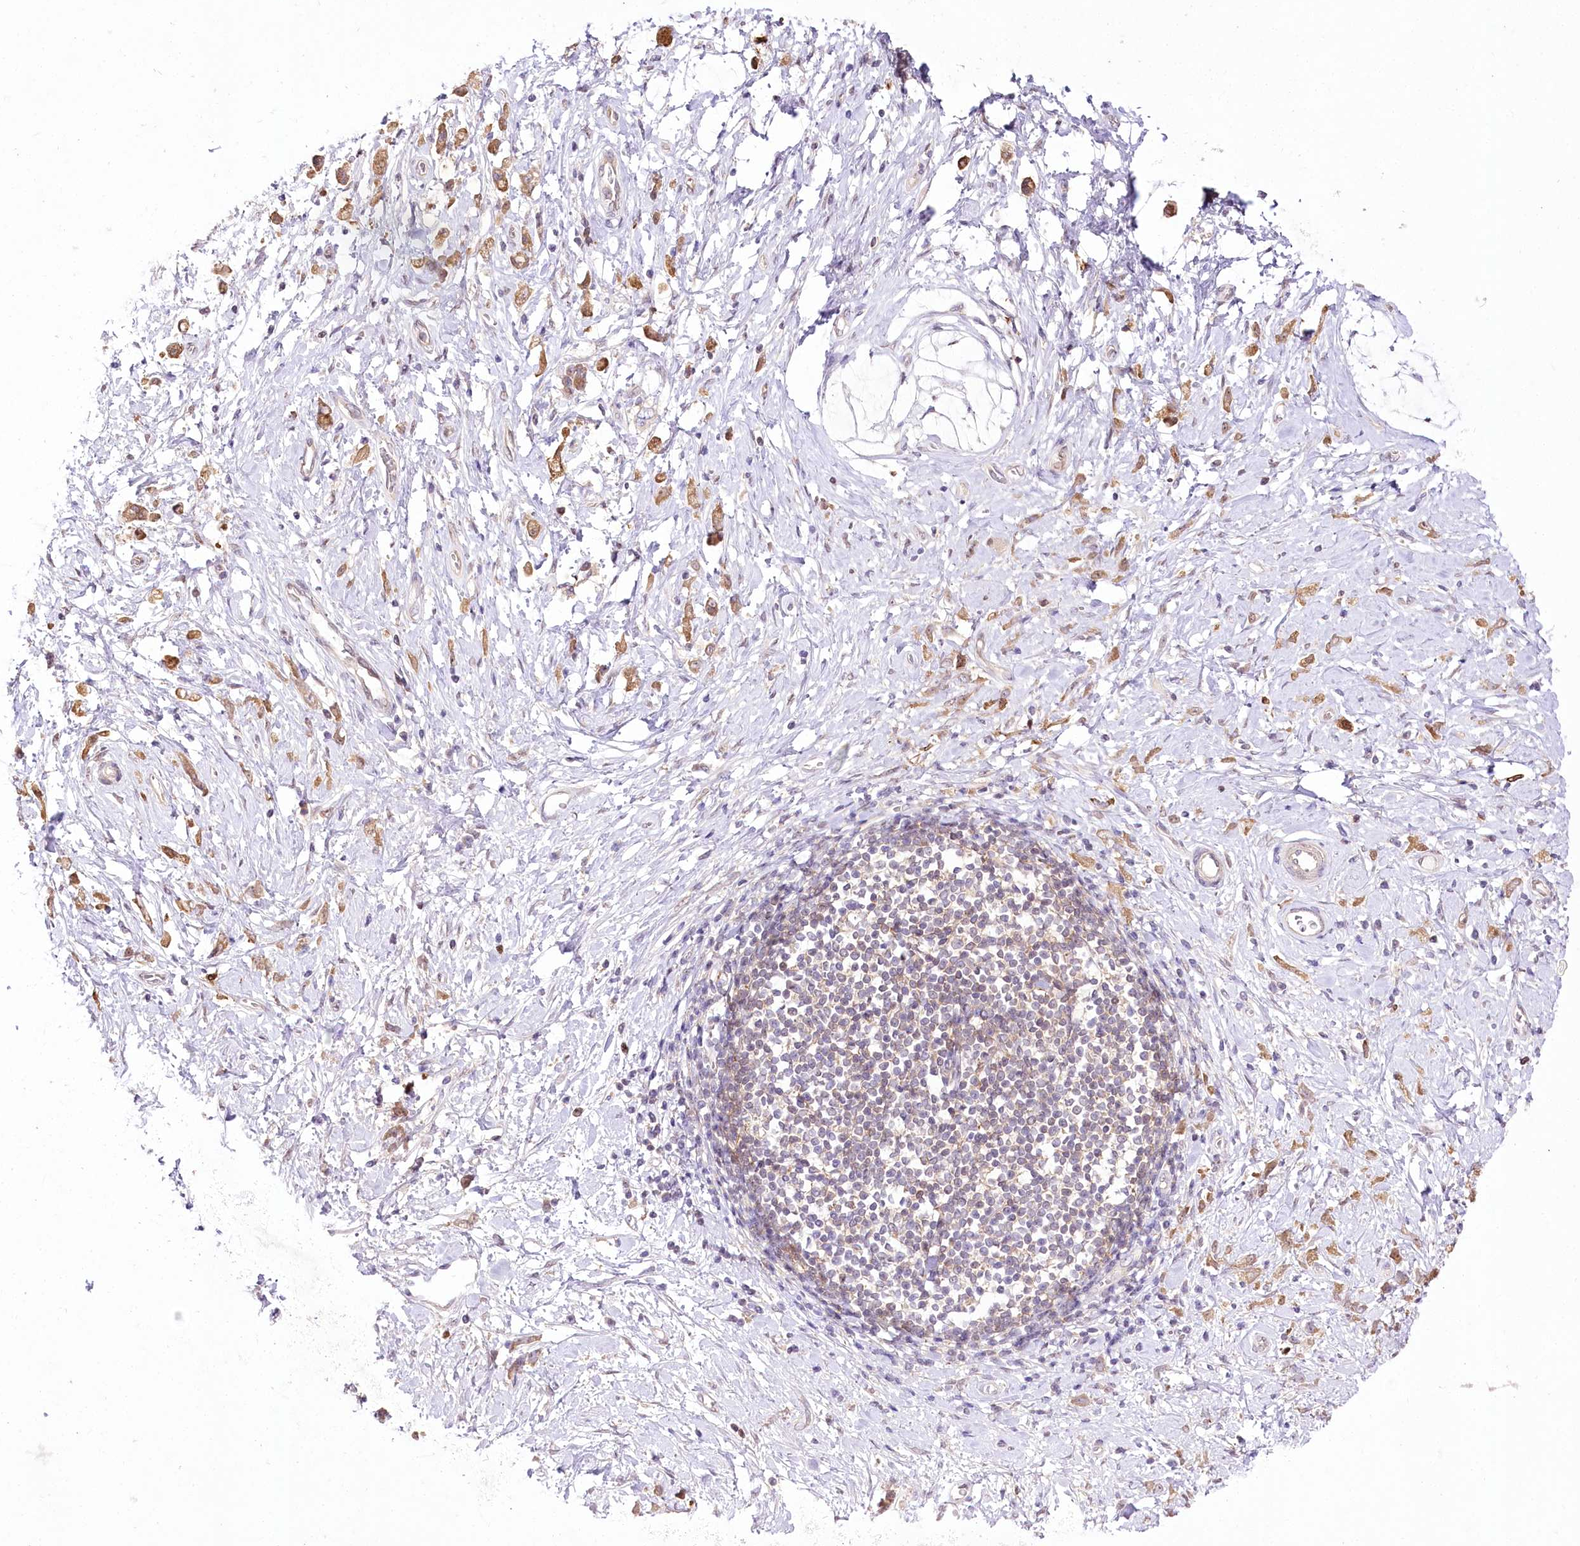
{"staining": {"intensity": "moderate", "quantity": ">75%", "location": "cytoplasmic/membranous"}, "tissue": "stomach cancer", "cell_type": "Tumor cells", "image_type": "cancer", "snomed": [{"axis": "morphology", "description": "Adenocarcinoma, NOS"}, {"axis": "topography", "description": "Stomach"}], "caption": "Immunohistochemistry of stomach cancer exhibits medium levels of moderate cytoplasmic/membranous expression in approximately >75% of tumor cells.", "gene": "UGP2", "patient": {"sex": "female", "age": 60}}